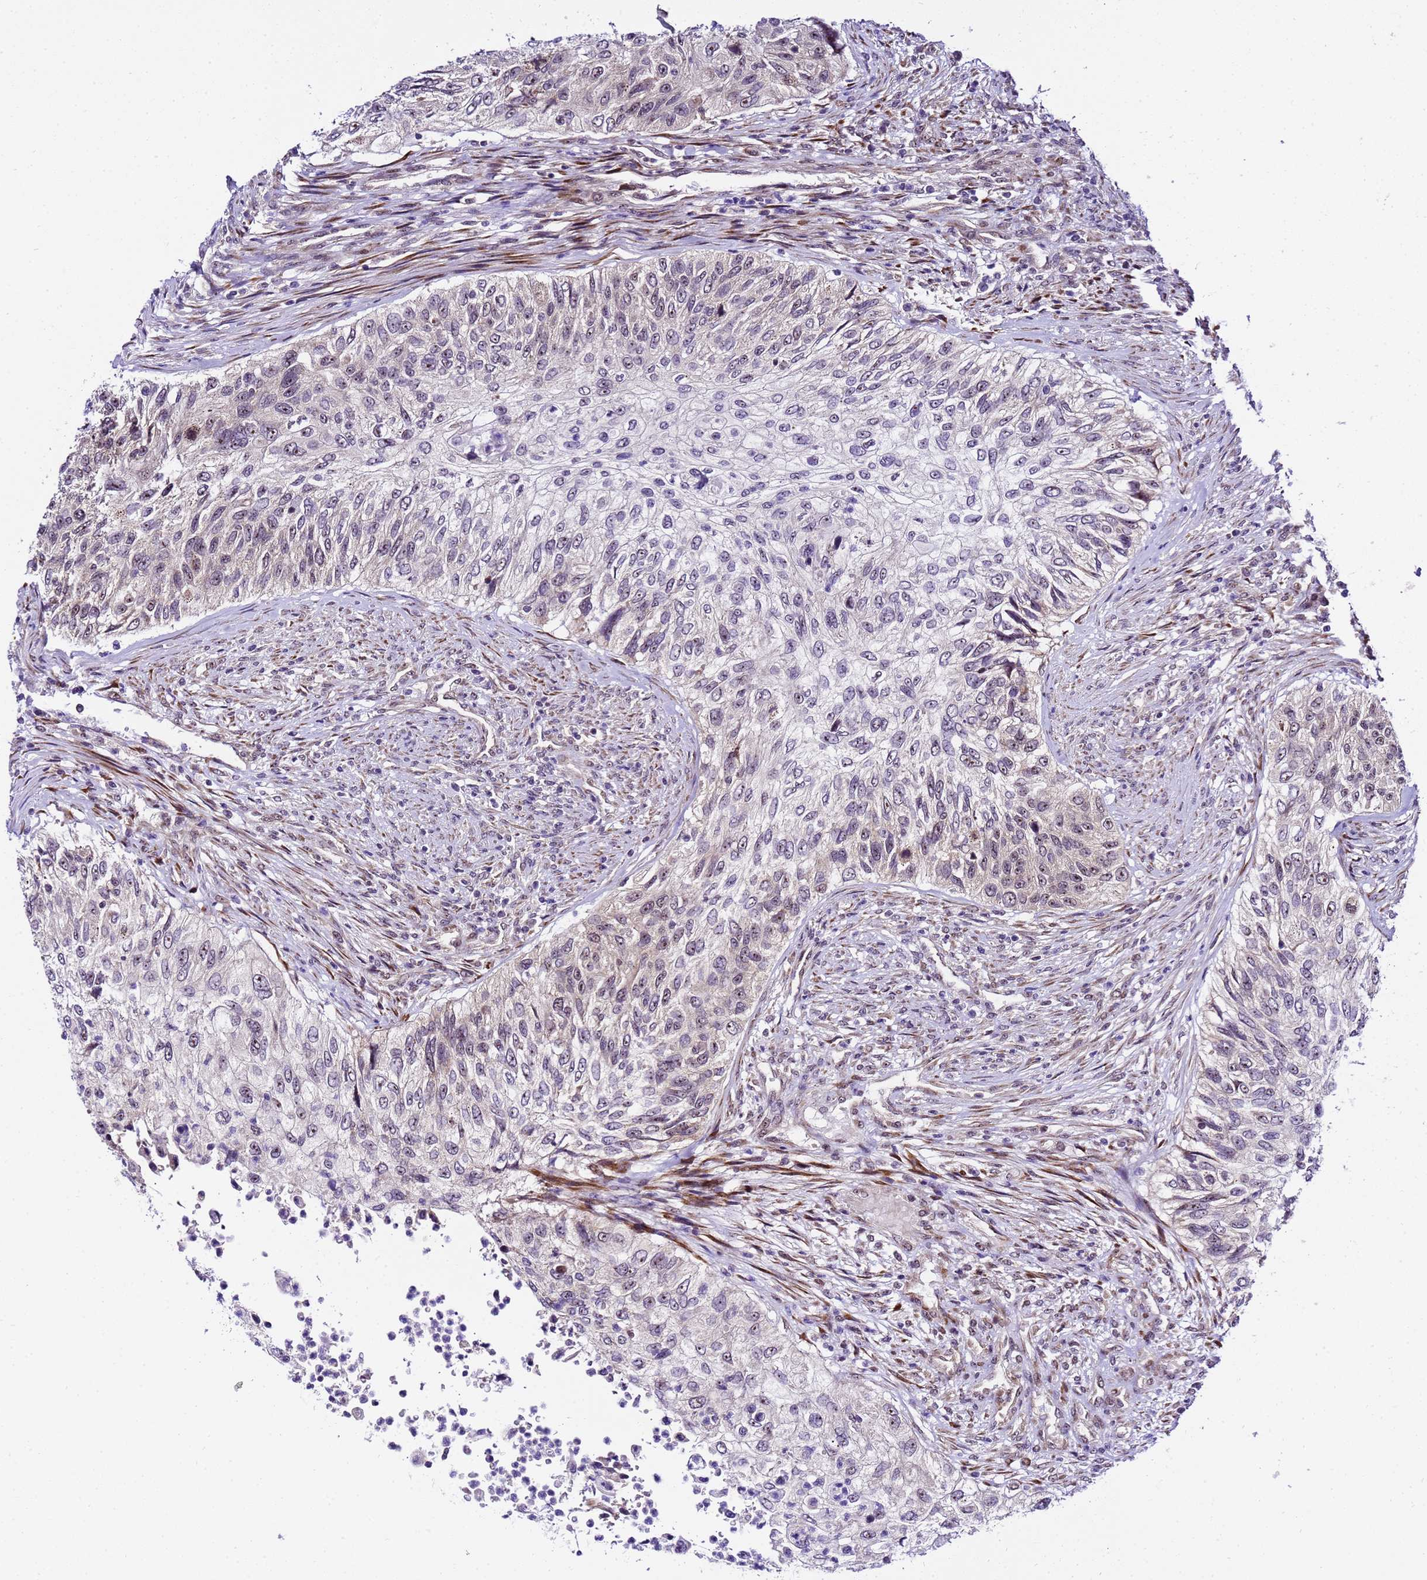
{"staining": {"intensity": "weak", "quantity": "<25%", "location": "nuclear"}, "tissue": "urothelial cancer", "cell_type": "Tumor cells", "image_type": "cancer", "snomed": [{"axis": "morphology", "description": "Urothelial carcinoma, High grade"}, {"axis": "topography", "description": "Urinary bladder"}], "caption": "Human urothelial cancer stained for a protein using IHC shows no positivity in tumor cells.", "gene": "SLX4IP", "patient": {"sex": "female", "age": 60}}